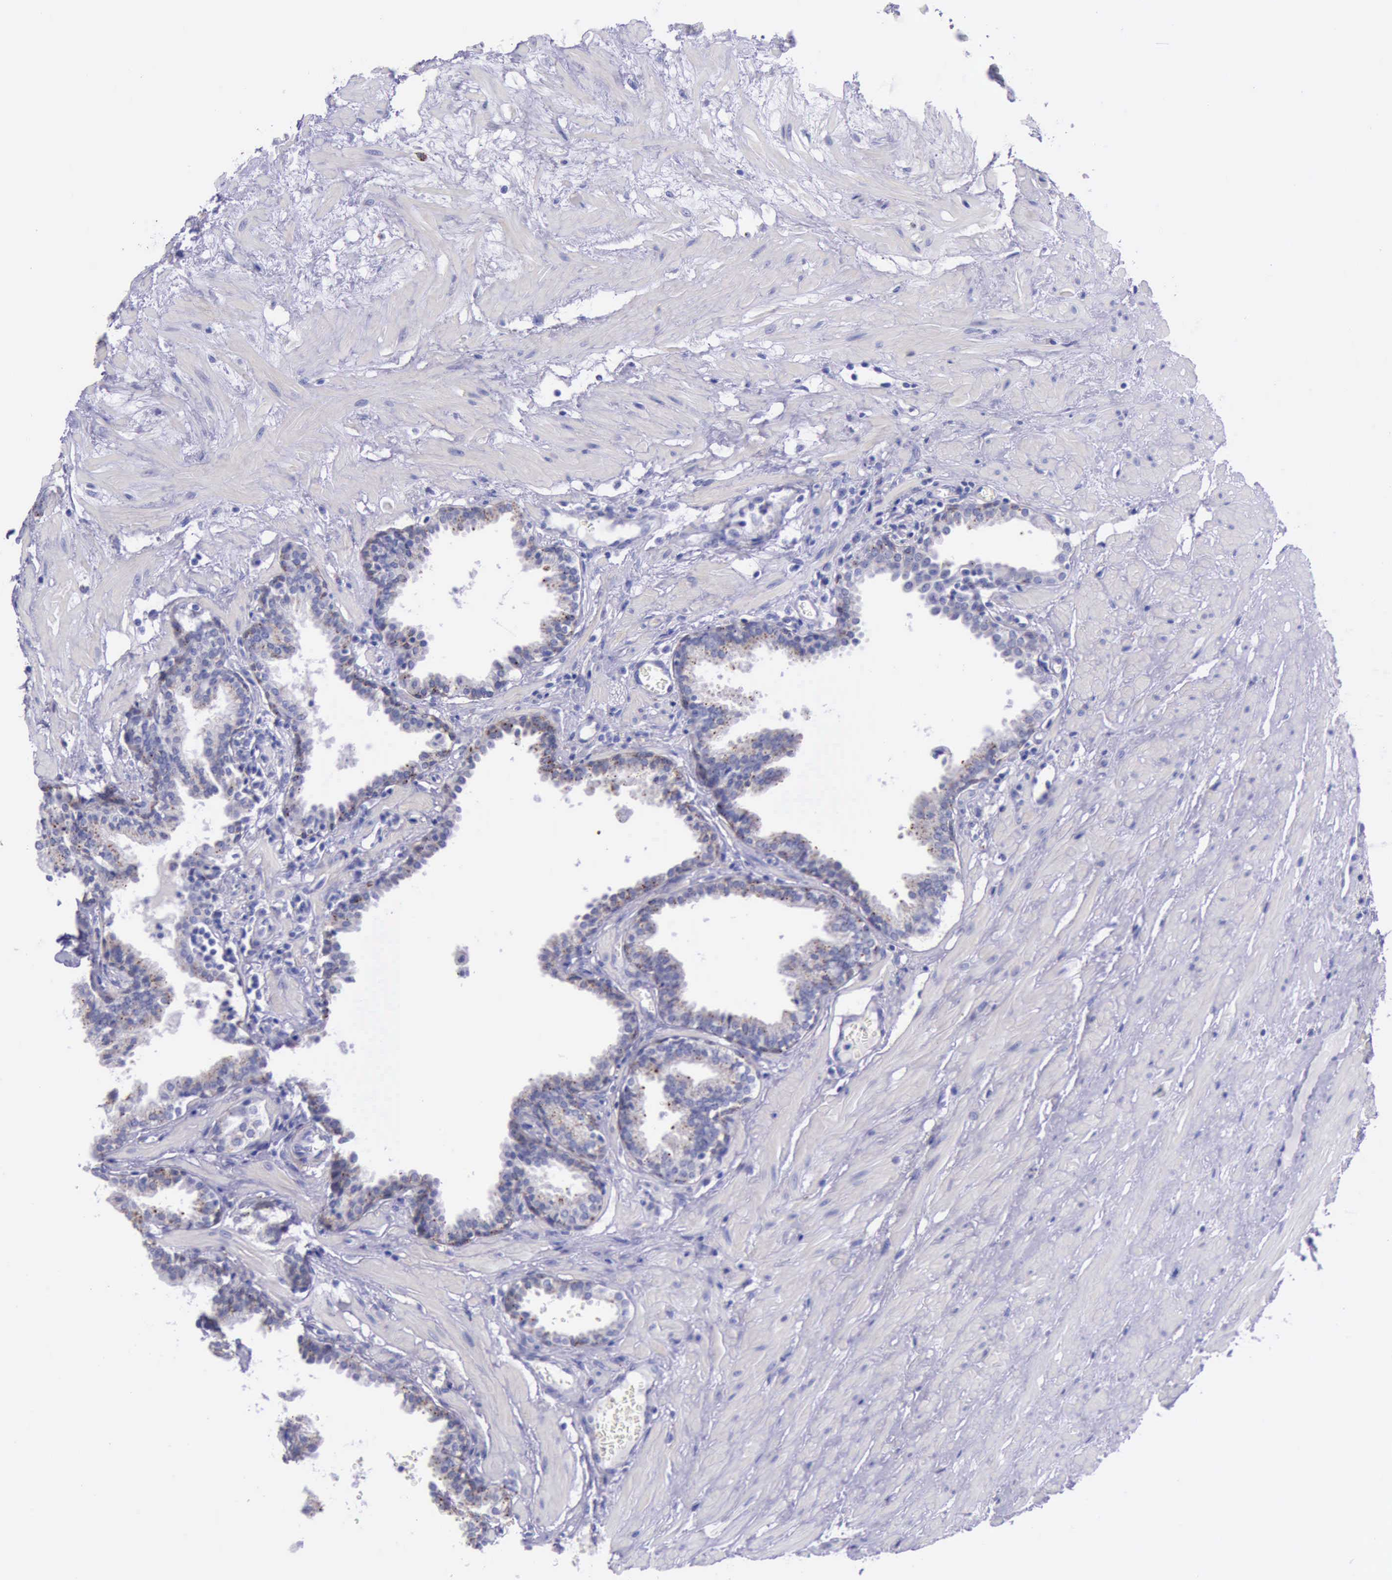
{"staining": {"intensity": "weak", "quantity": ">75%", "location": "cytoplasmic/membranous"}, "tissue": "prostate", "cell_type": "Glandular cells", "image_type": "normal", "snomed": [{"axis": "morphology", "description": "Normal tissue, NOS"}, {"axis": "topography", "description": "Prostate"}], "caption": "Protein staining by immunohistochemistry (IHC) exhibits weak cytoplasmic/membranous positivity in about >75% of glandular cells in benign prostate. The protein is stained brown, and the nuclei are stained in blue (DAB (3,3'-diaminobenzidine) IHC with brightfield microscopy, high magnification).", "gene": "GLA", "patient": {"sex": "male", "age": 64}}